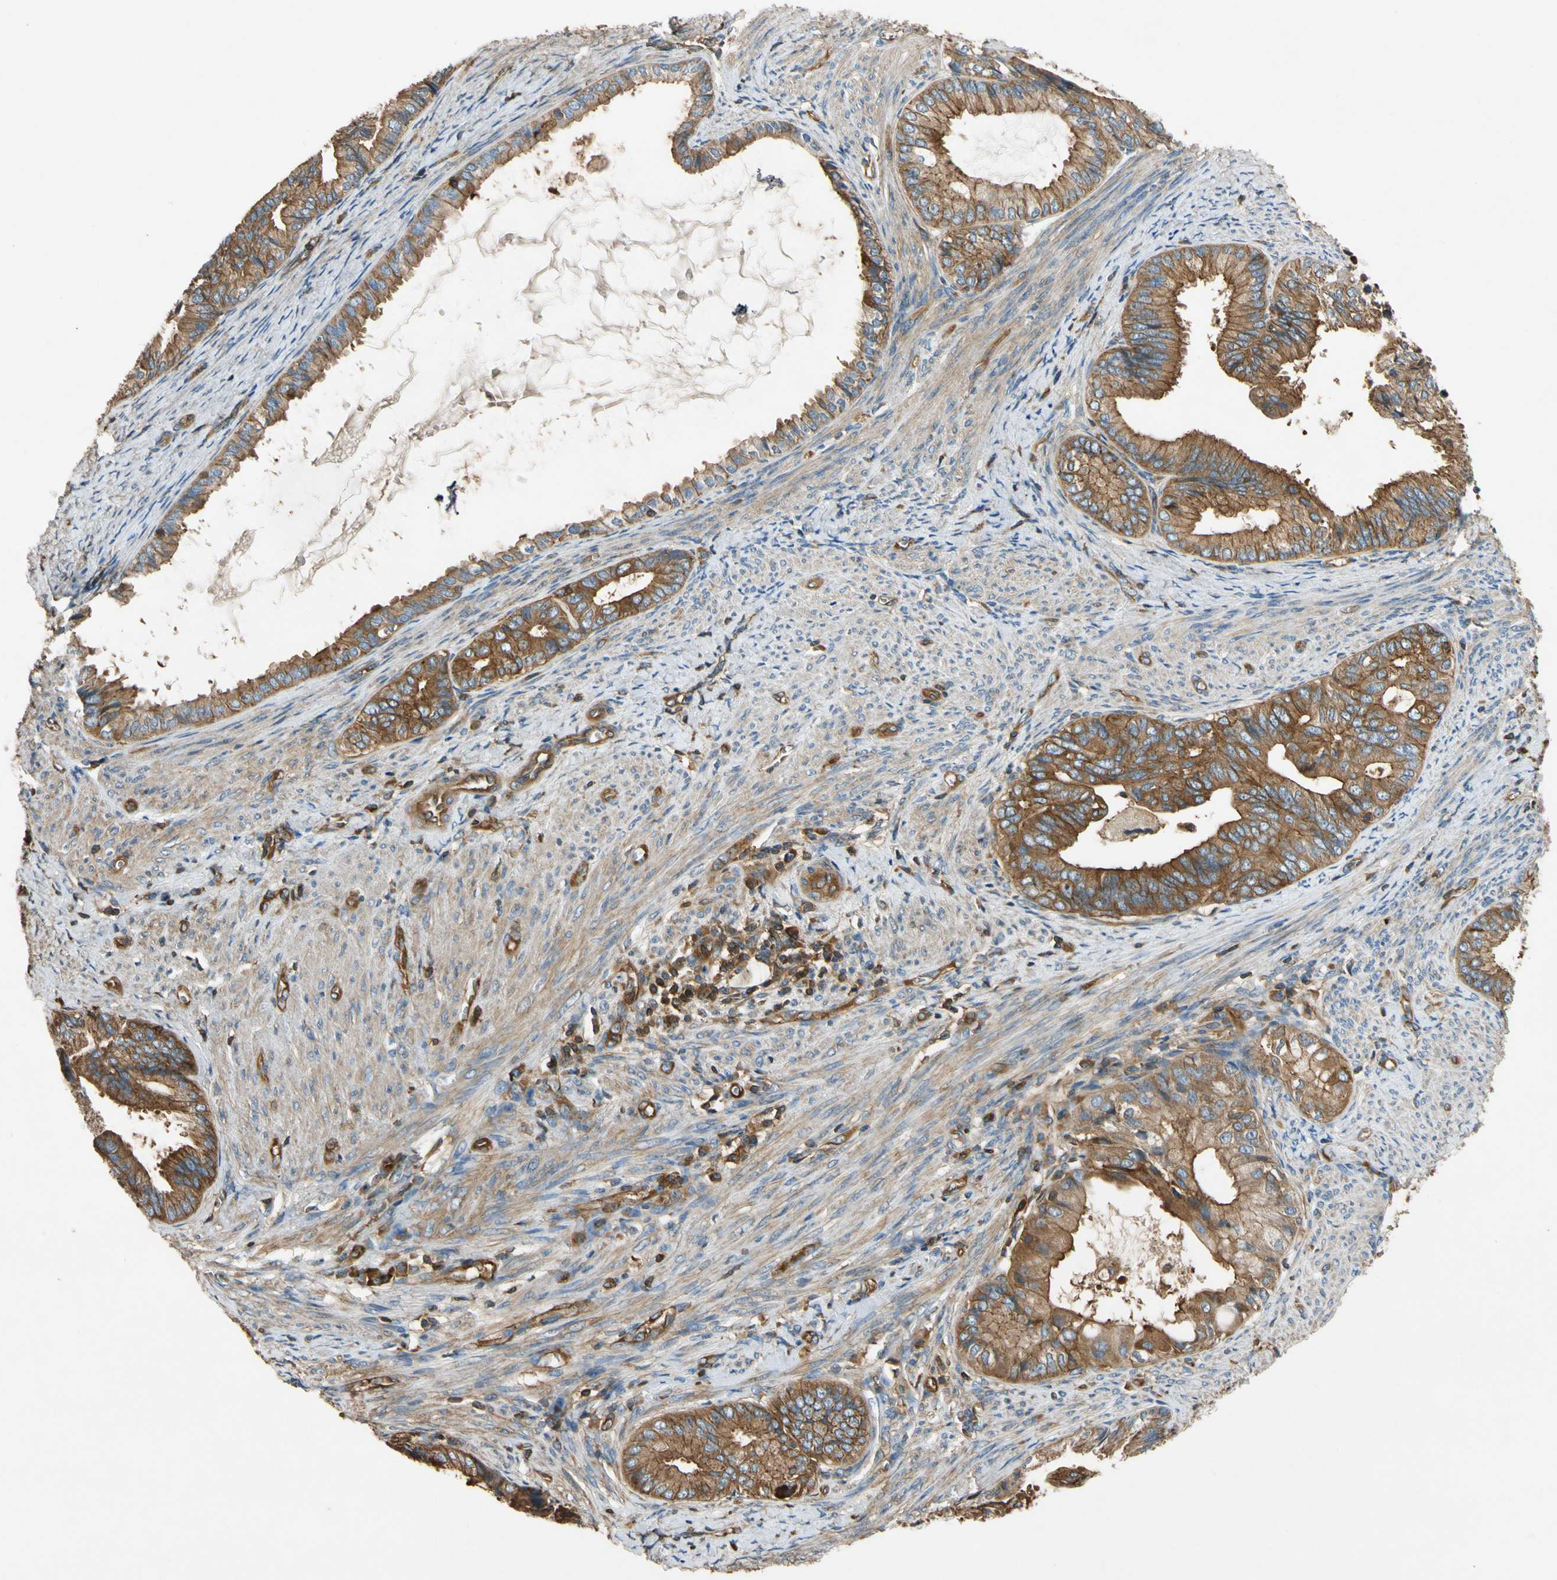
{"staining": {"intensity": "moderate", "quantity": ">75%", "location": "cytoplasmic/membranous"}, "tissue": "endometrial cancer", "cell_type": "Tumor cells", "image_type": "cancer", "snomed": [{"axis": "morphology", "description": "Adenocarcinoma, NOS"}, {"axis": "topography", "description": "Endometrium"}], "caption": "A brown stain highlights moderate cytoplasmic/membranous expression of a protein in endometrial cancer (adenocarcinoma) tumor cells.", "gene": "TCP11L1", "patient": {"sex": "female", "age": 86}}